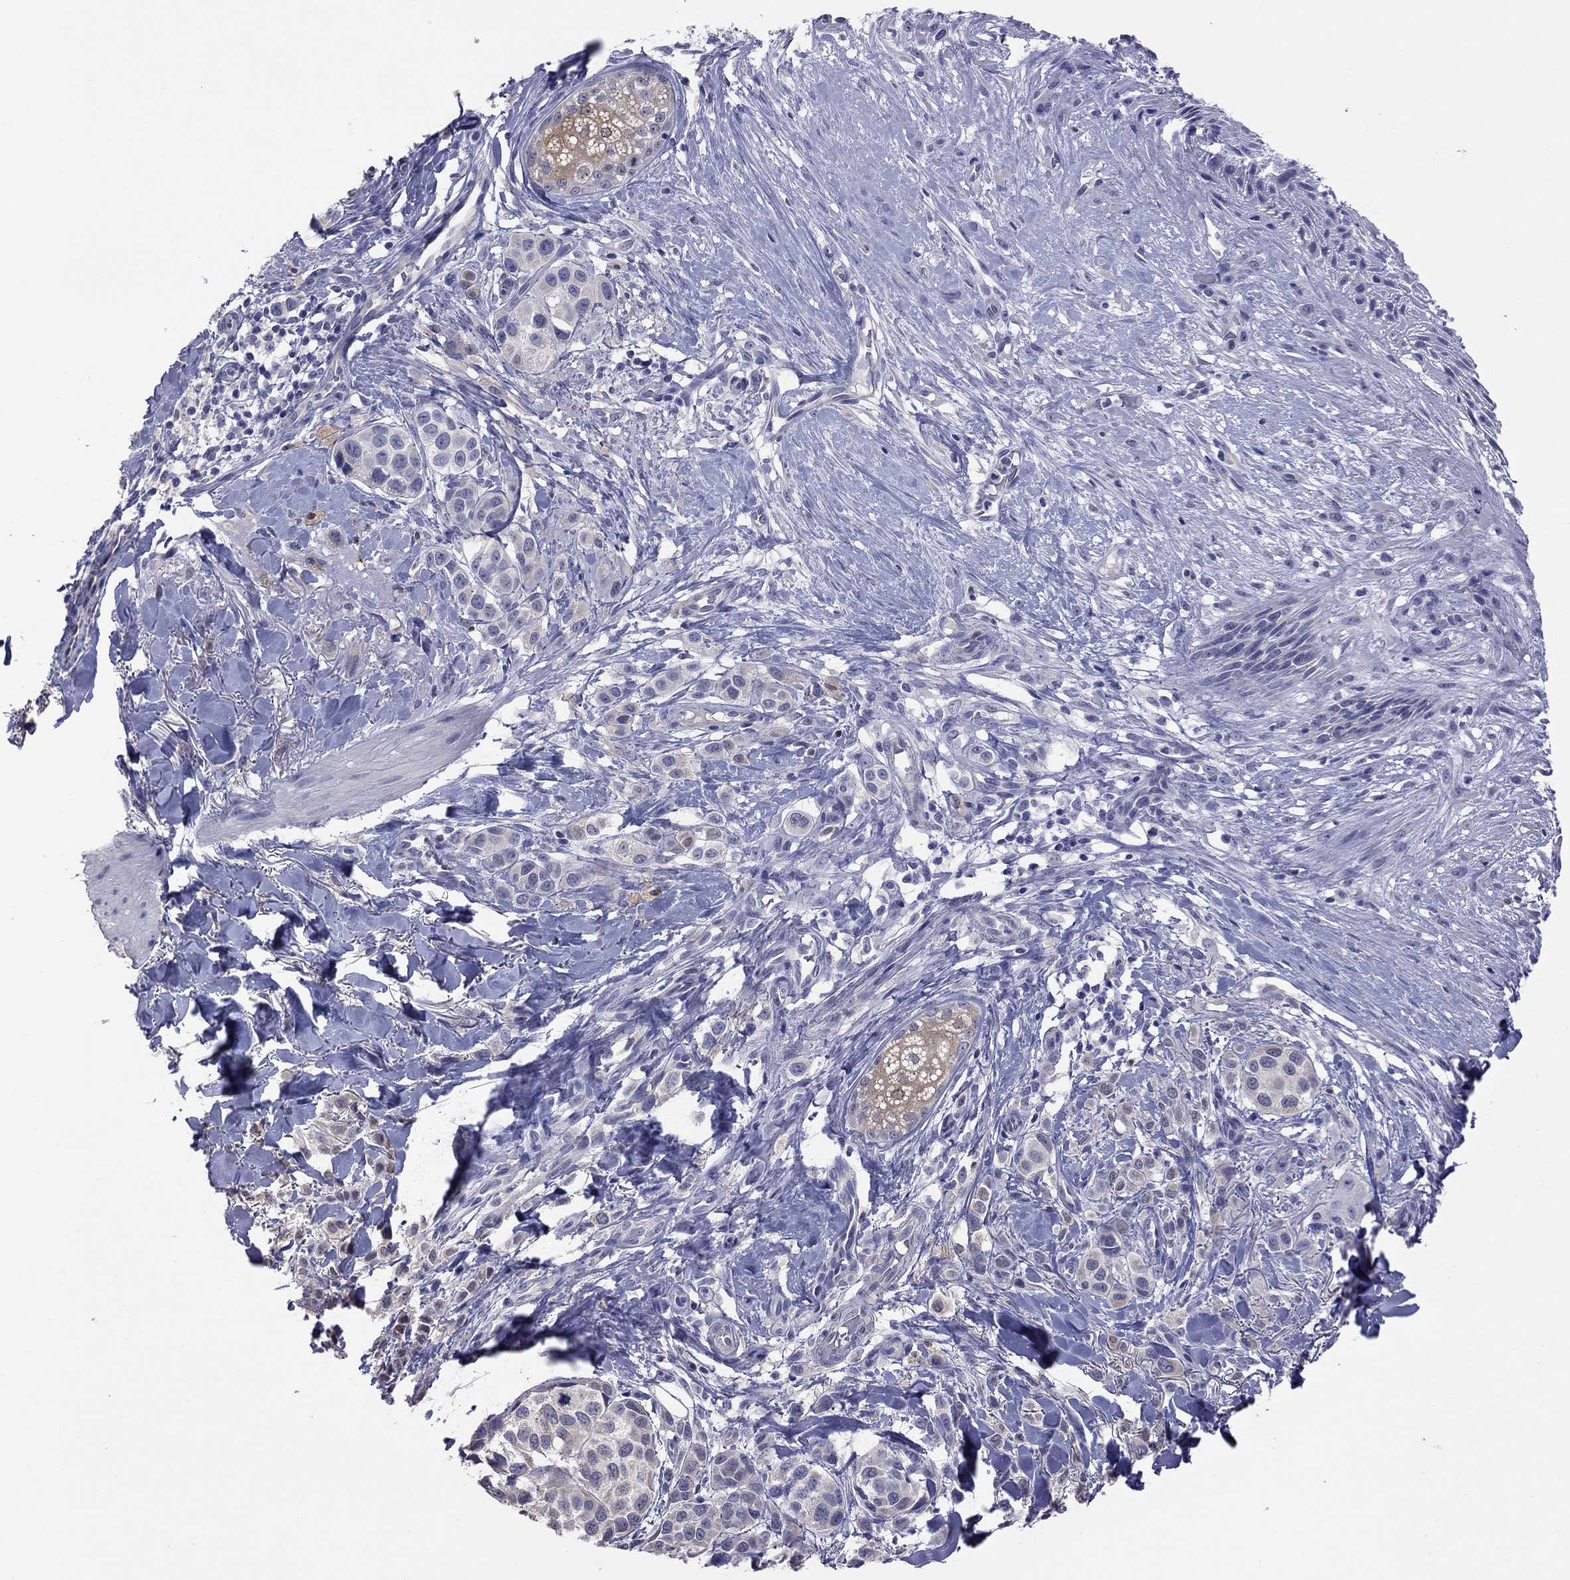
{"staining": {"intensity": "negative", "quantity": "none", "location": "none"}, "tissue": "melanoma", "cell_type": "Tumor cells", "image_type": "cancer", "snomed": [{"axis": "morphology", "description": "Malignant melanoma, NOS"}, {"axis": "topography", "description": "Skin"}], "caption": "This is an immunohistochemistry (IHC) histopathology image of malignant melanoma. There is no positivity in tumor cells.", "gene": "HYLS1", "patient": {"sex": "male", "age": 57}}